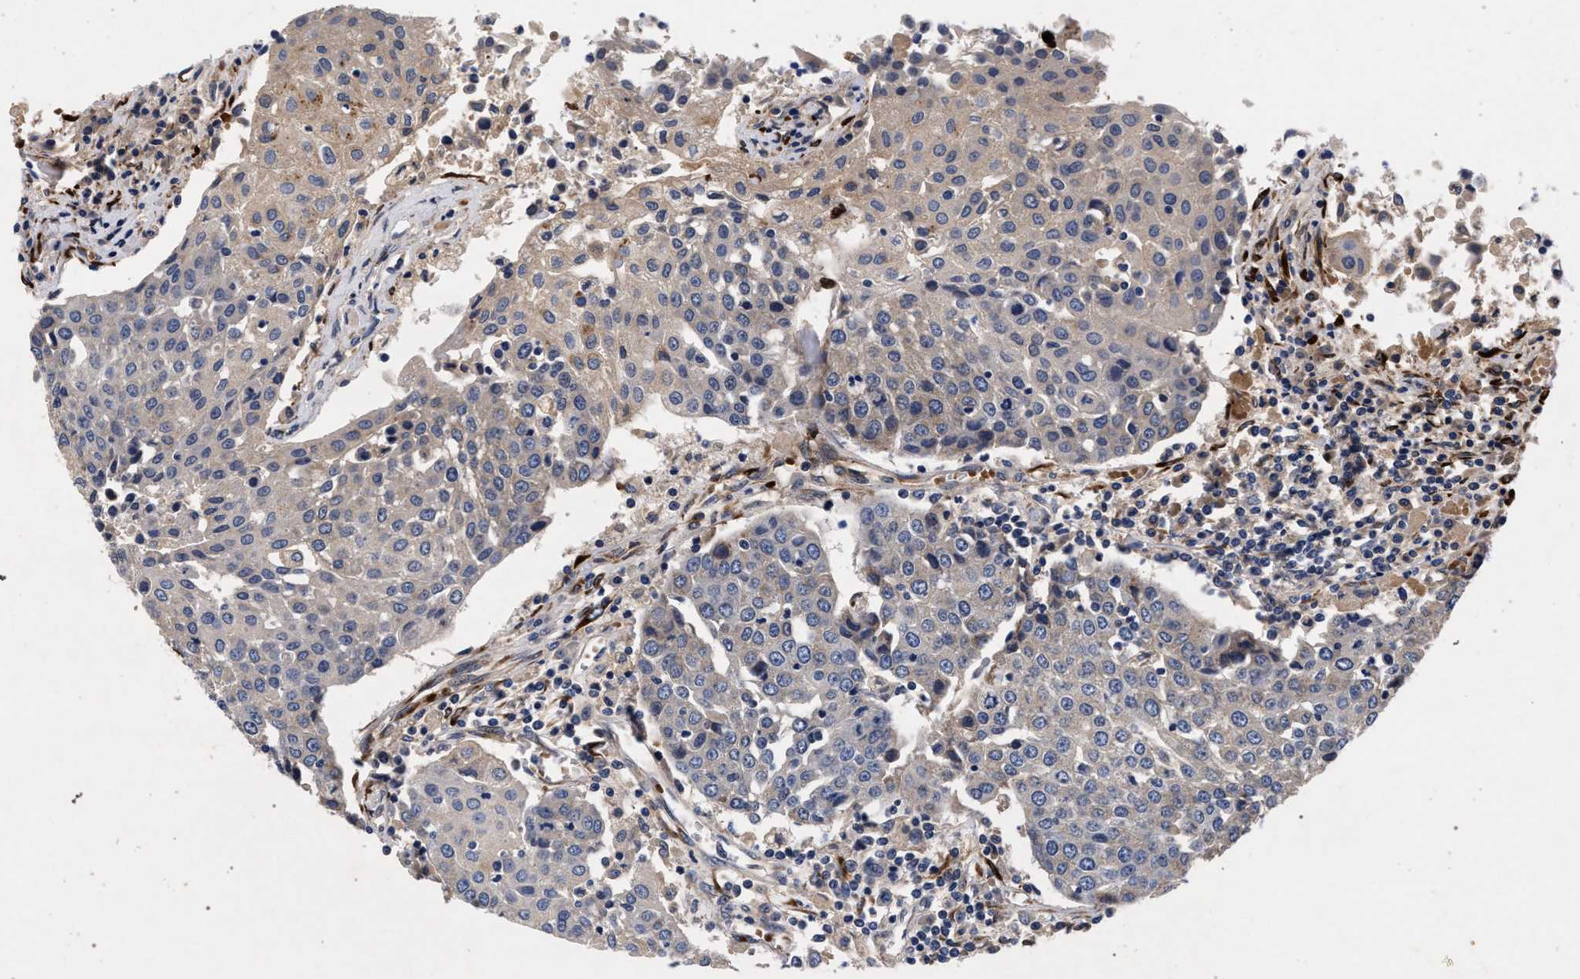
{"staining": {"intensity": "weak", "quantity": "<25%", "location": "cytoplasmic/membranous"}, "tissue": "urothelial cancer", "cell_type": "Tumor cells", "image_type": "cancer", "snomed": [{"axis": "morphology", "description": "Urothelial carcinoma, High grade"}, {"axis": "topography", "description": "Urinary bladder"}], "caption": "An immunohistochemistry (IHC) image of high-grade urothelial carcinoma is shown. There is no staining in tumor cells of high-grade urothelial carcinoma.", "gene": "NEK7", "patient": {"sex": "female", "age": 85}}